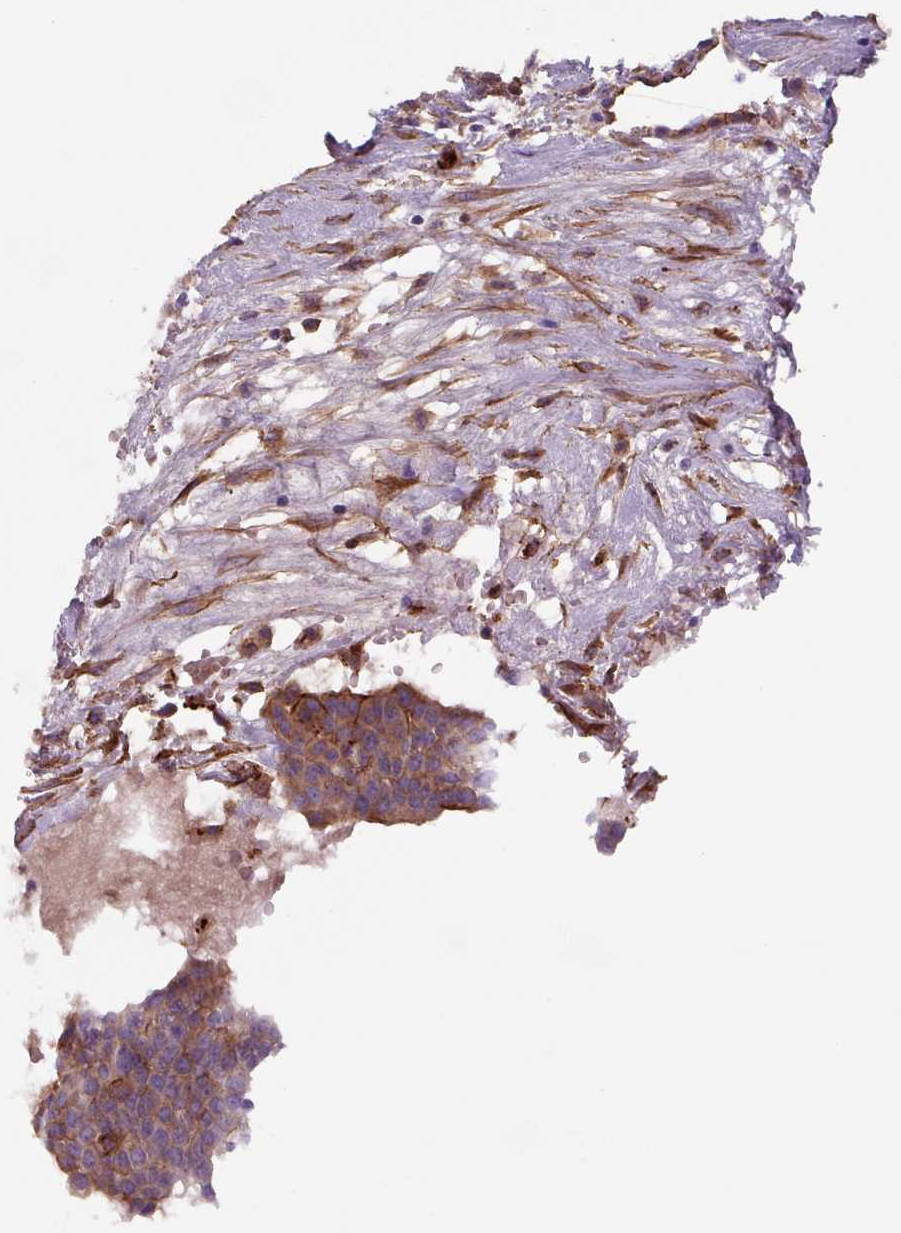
{"staining": {"intensity": "moderate", "quantity": ">75%", "location": "cytoplasmic/membranous"}, "tissue": "head and neck cancer", "cell_type": "Tumor cells", "image_type": "cancer", "snomed": [{"axis": "morphology", "description": "Adenocarcinoma, NOS"}, {"axis": "topography", "description": "Head-Neck"}], "caption": "This image exhibits IHC staining of head and neck adenocarcinoma, with medium moderate cytoplasmic/membranous positivity in approximately >75% of tumor cells.", "gene": "DHFR2", "patient": {"sex": "male", "age": 81}}